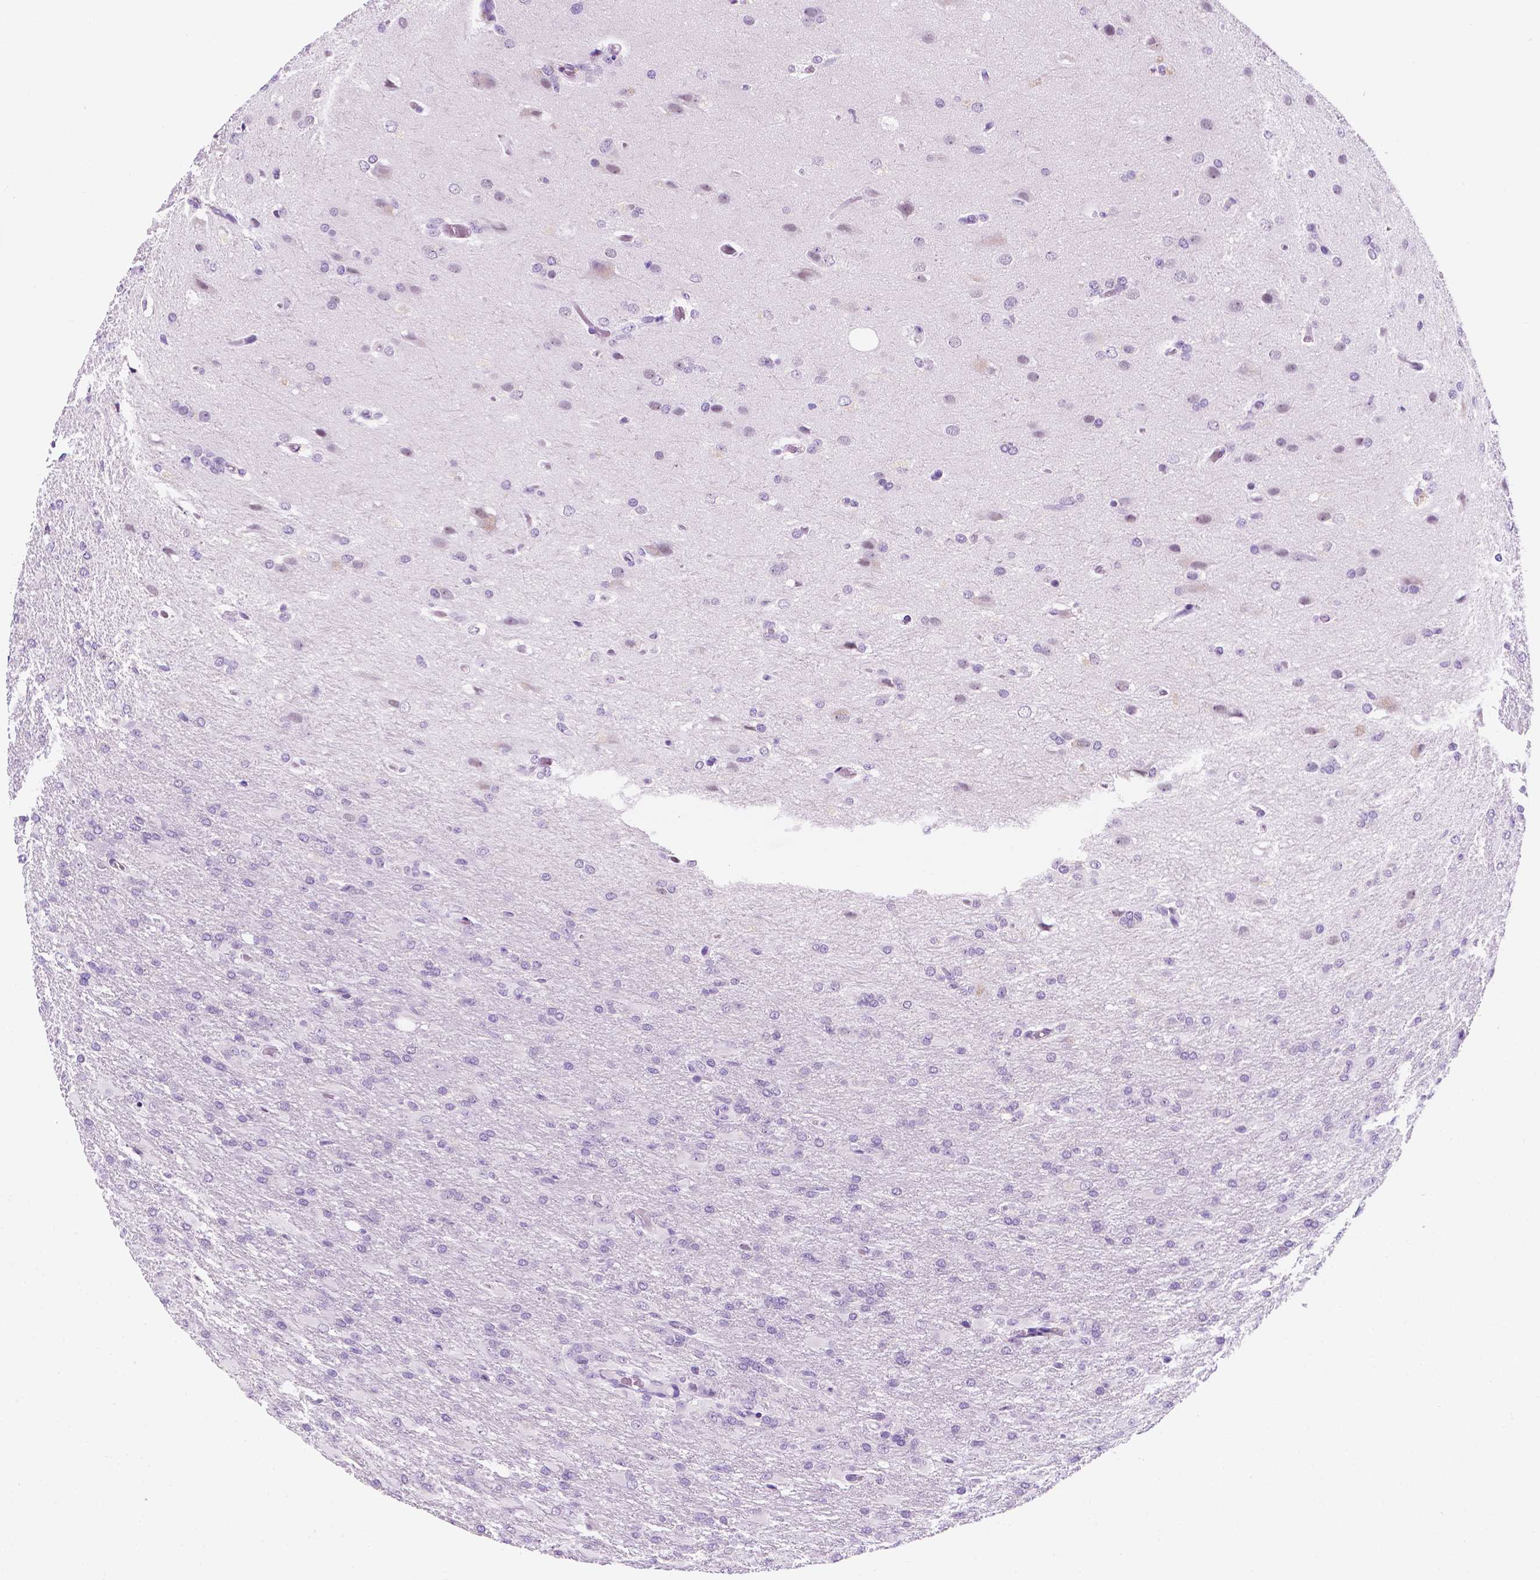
{"staining": {"intensity": "negative", "quantity": "none", "location": "none"}, "tissue": "glioma", "cell_type": "Tumor cells", "image_type": "cancer", "snomed": [{"axis": "morphology", "description": "Glioma, malignant, High grade"}, {"axis": "topography", "description": "Brain"}], "caption": "Immunohistochemistry (IHC) histopathology image of human malignant high-grade glioma stained for a protein (brown), which displays no expression in tumor cells.", "gene": "PPL", "patient": {"sex": "male", "age": 68}}